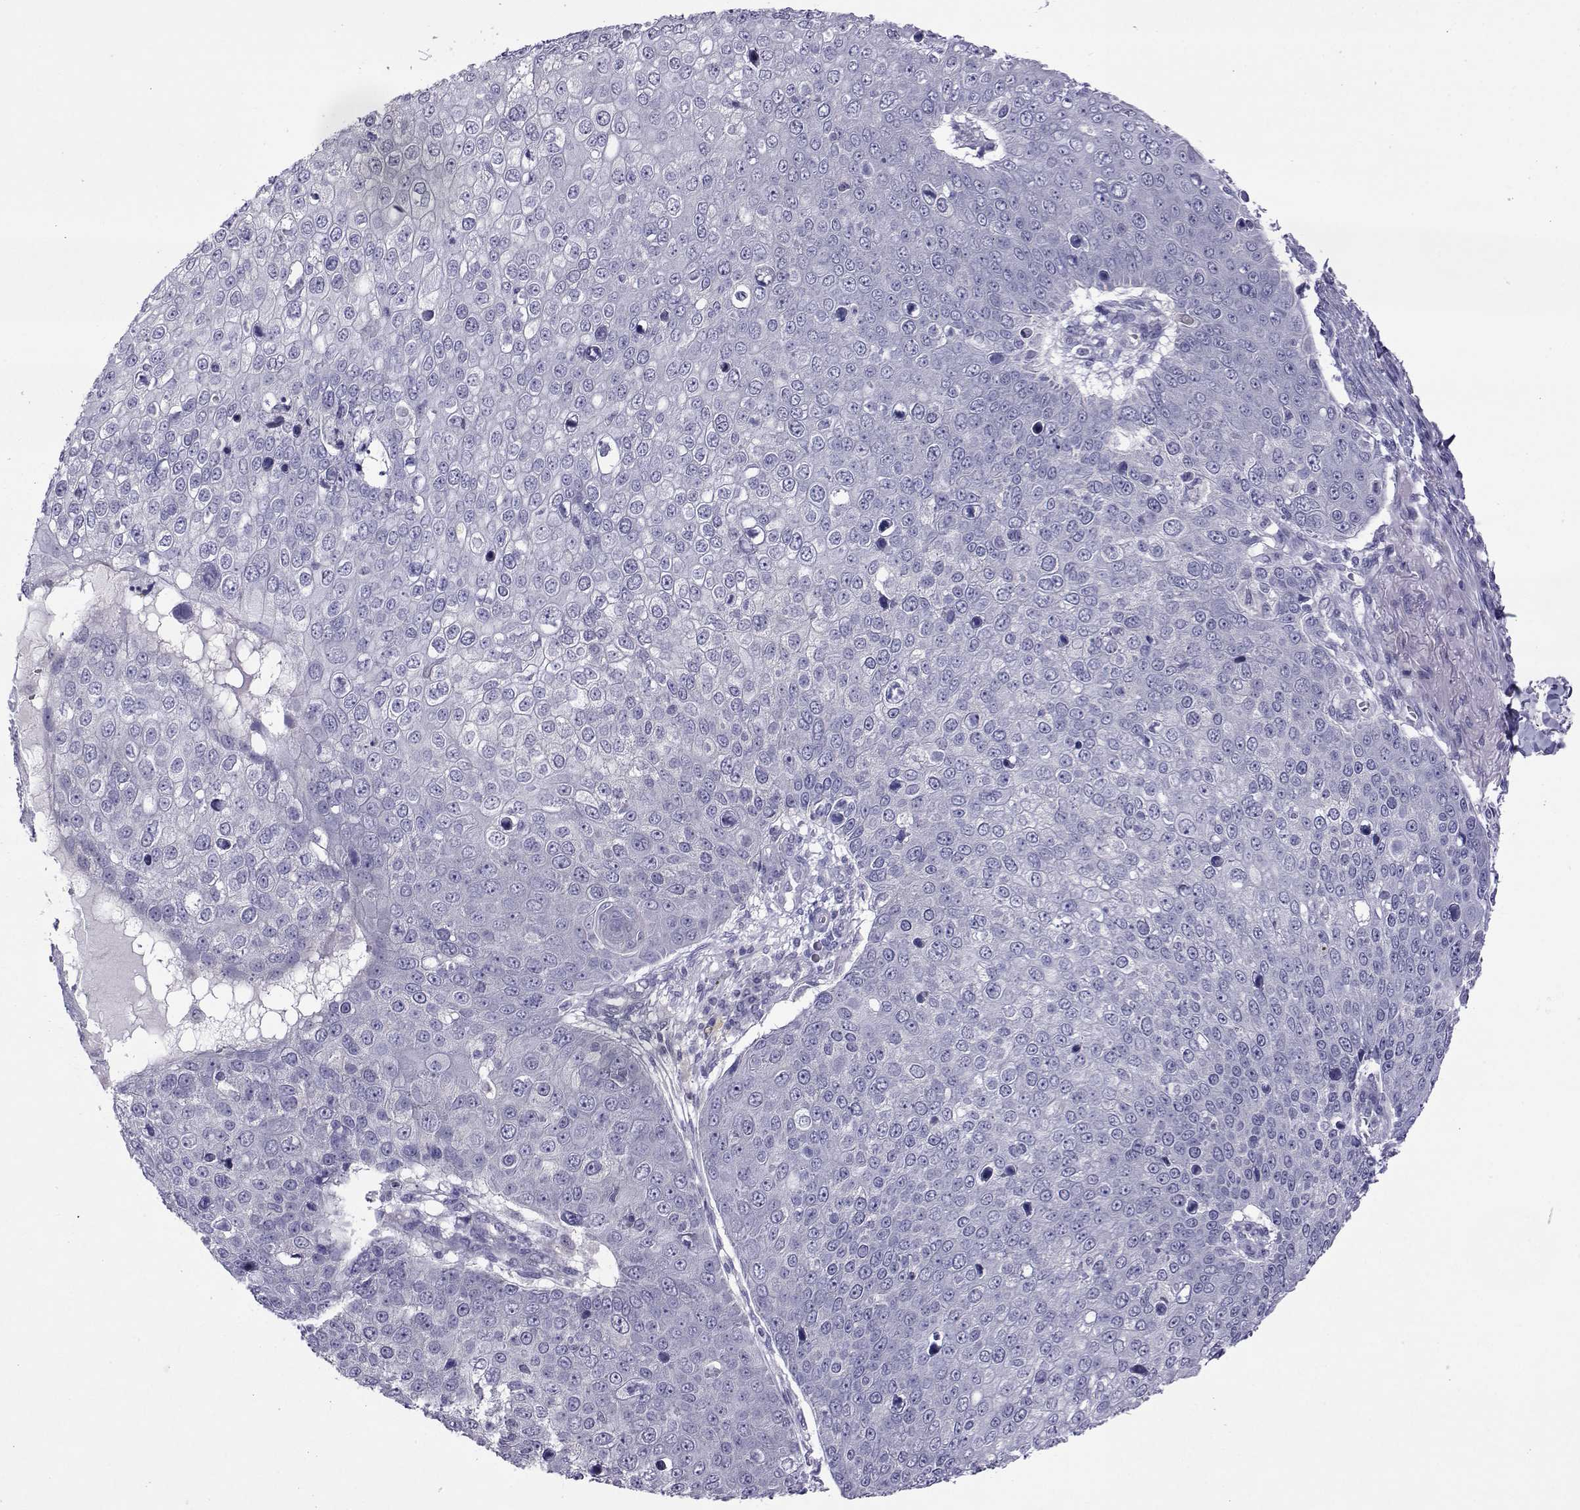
{"staining": {"intensity": "negative", "quantity": "none", "location": "none"}, "tissue": "skin cancer", "cell_type": "Tumor cells", "image_type": "cancer", "snomed": [{"axis": "morphology", "description": "Squamous cell carcinoma, NOS"}, {"axis": "topography", "description": "Skin"}], "caption": "Tumor cells are negative for protein expression in human squamous cell carcinoma (skin).", "gene": "COL22A1", "patient": {"sex": "male", "age": 71}}